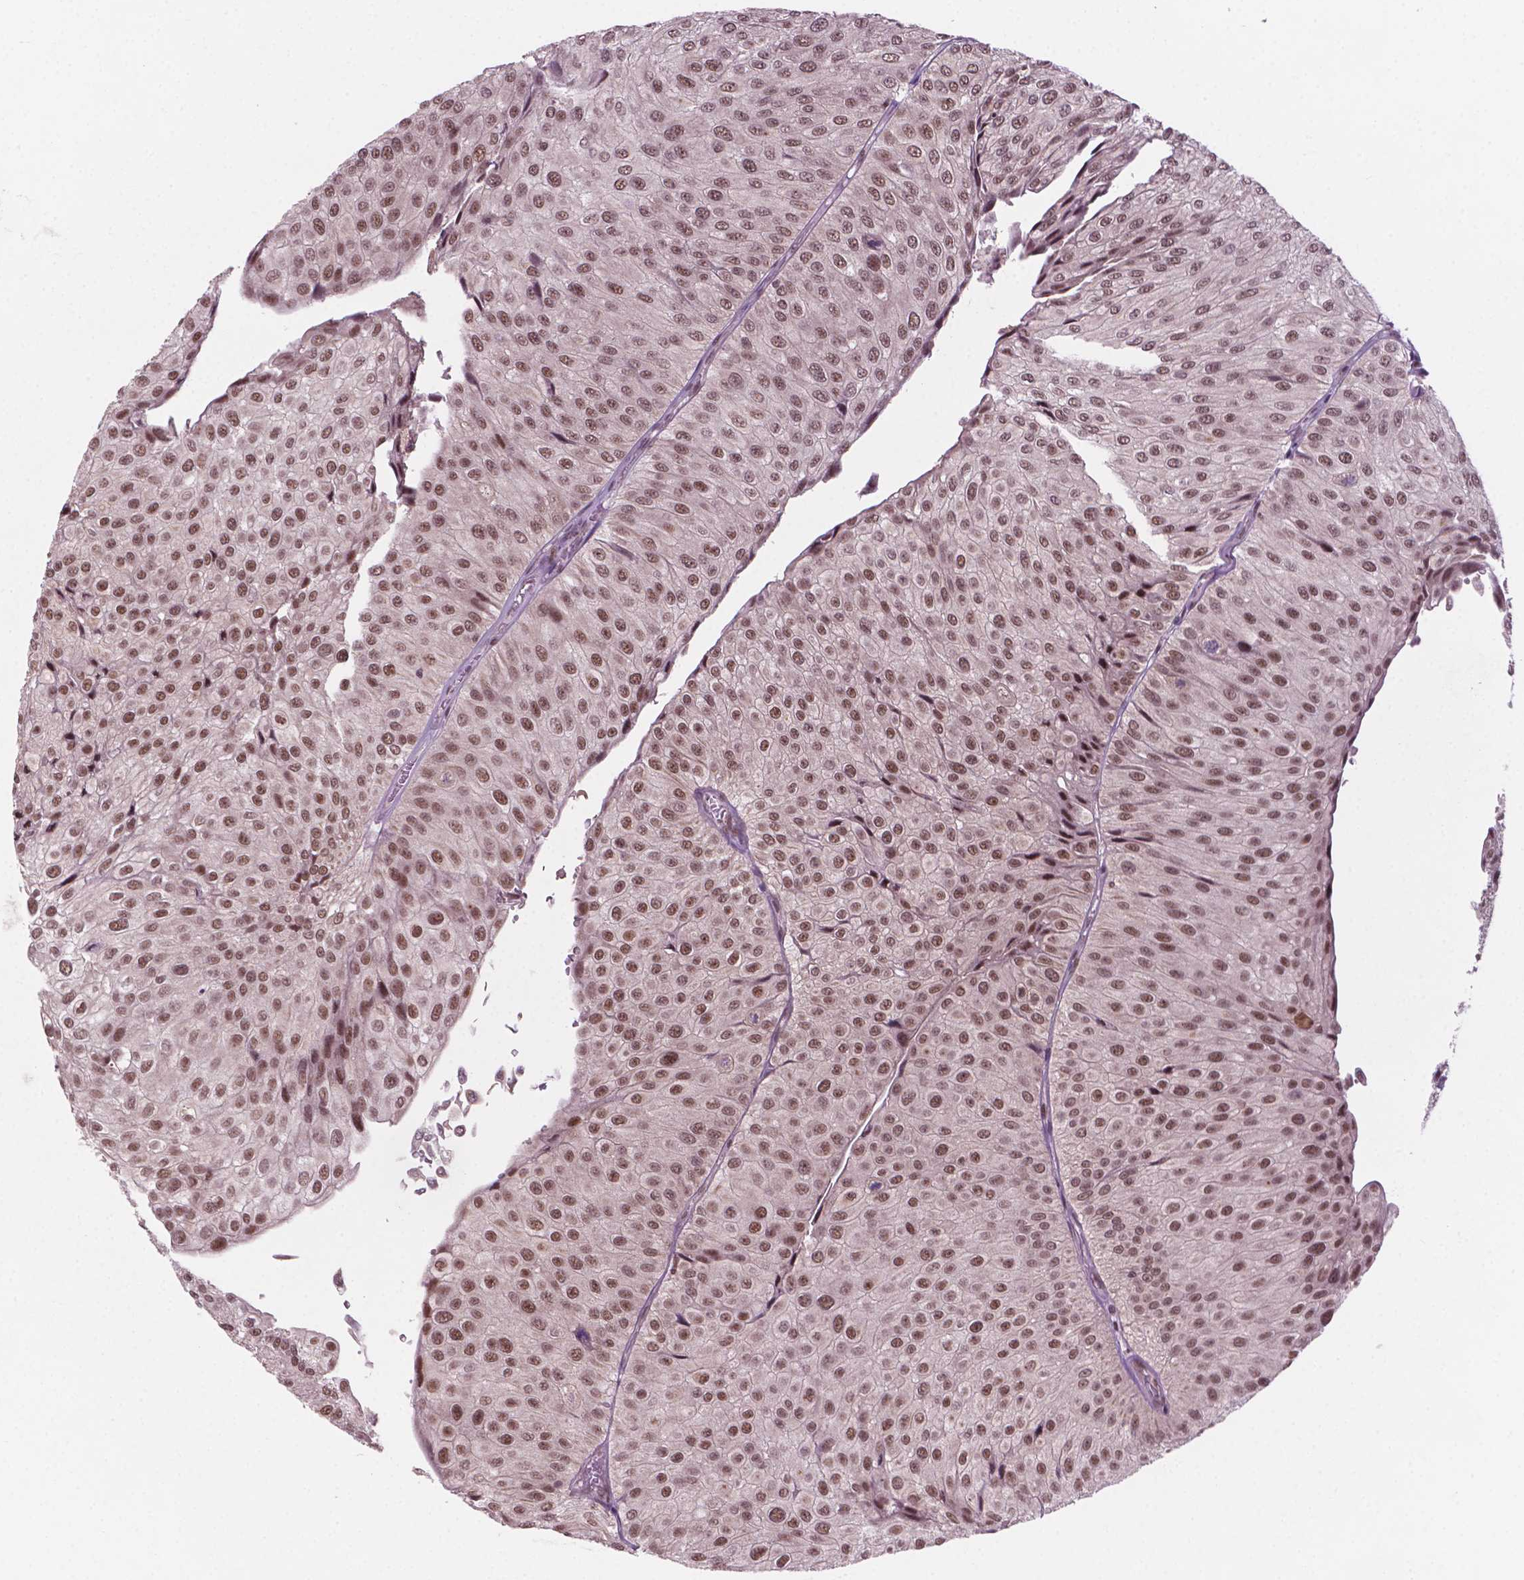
{"staining": {"intensity": "moderate", "quantity": ">75%", "location": "nuclear"}, "tissue": "urothelial cancer", "cell_type": "Tumor cells", "image_type": "cancer", "snomed": [{"axis": "morphology", "description": "Urothelial carcinoma, NOS"}, {"axis": "topography", "description": "Urinary bladder"}], "caption": "Immunohistochemistry of human urothelial cancer shows medium levels of moderate nuclear positivity in approximately >75% of tumor cells. The protein is shown in brown color, while the nuclei are stained blue.", "gene": "PHAX", "patient": {"sex": "male", "age": 67}}